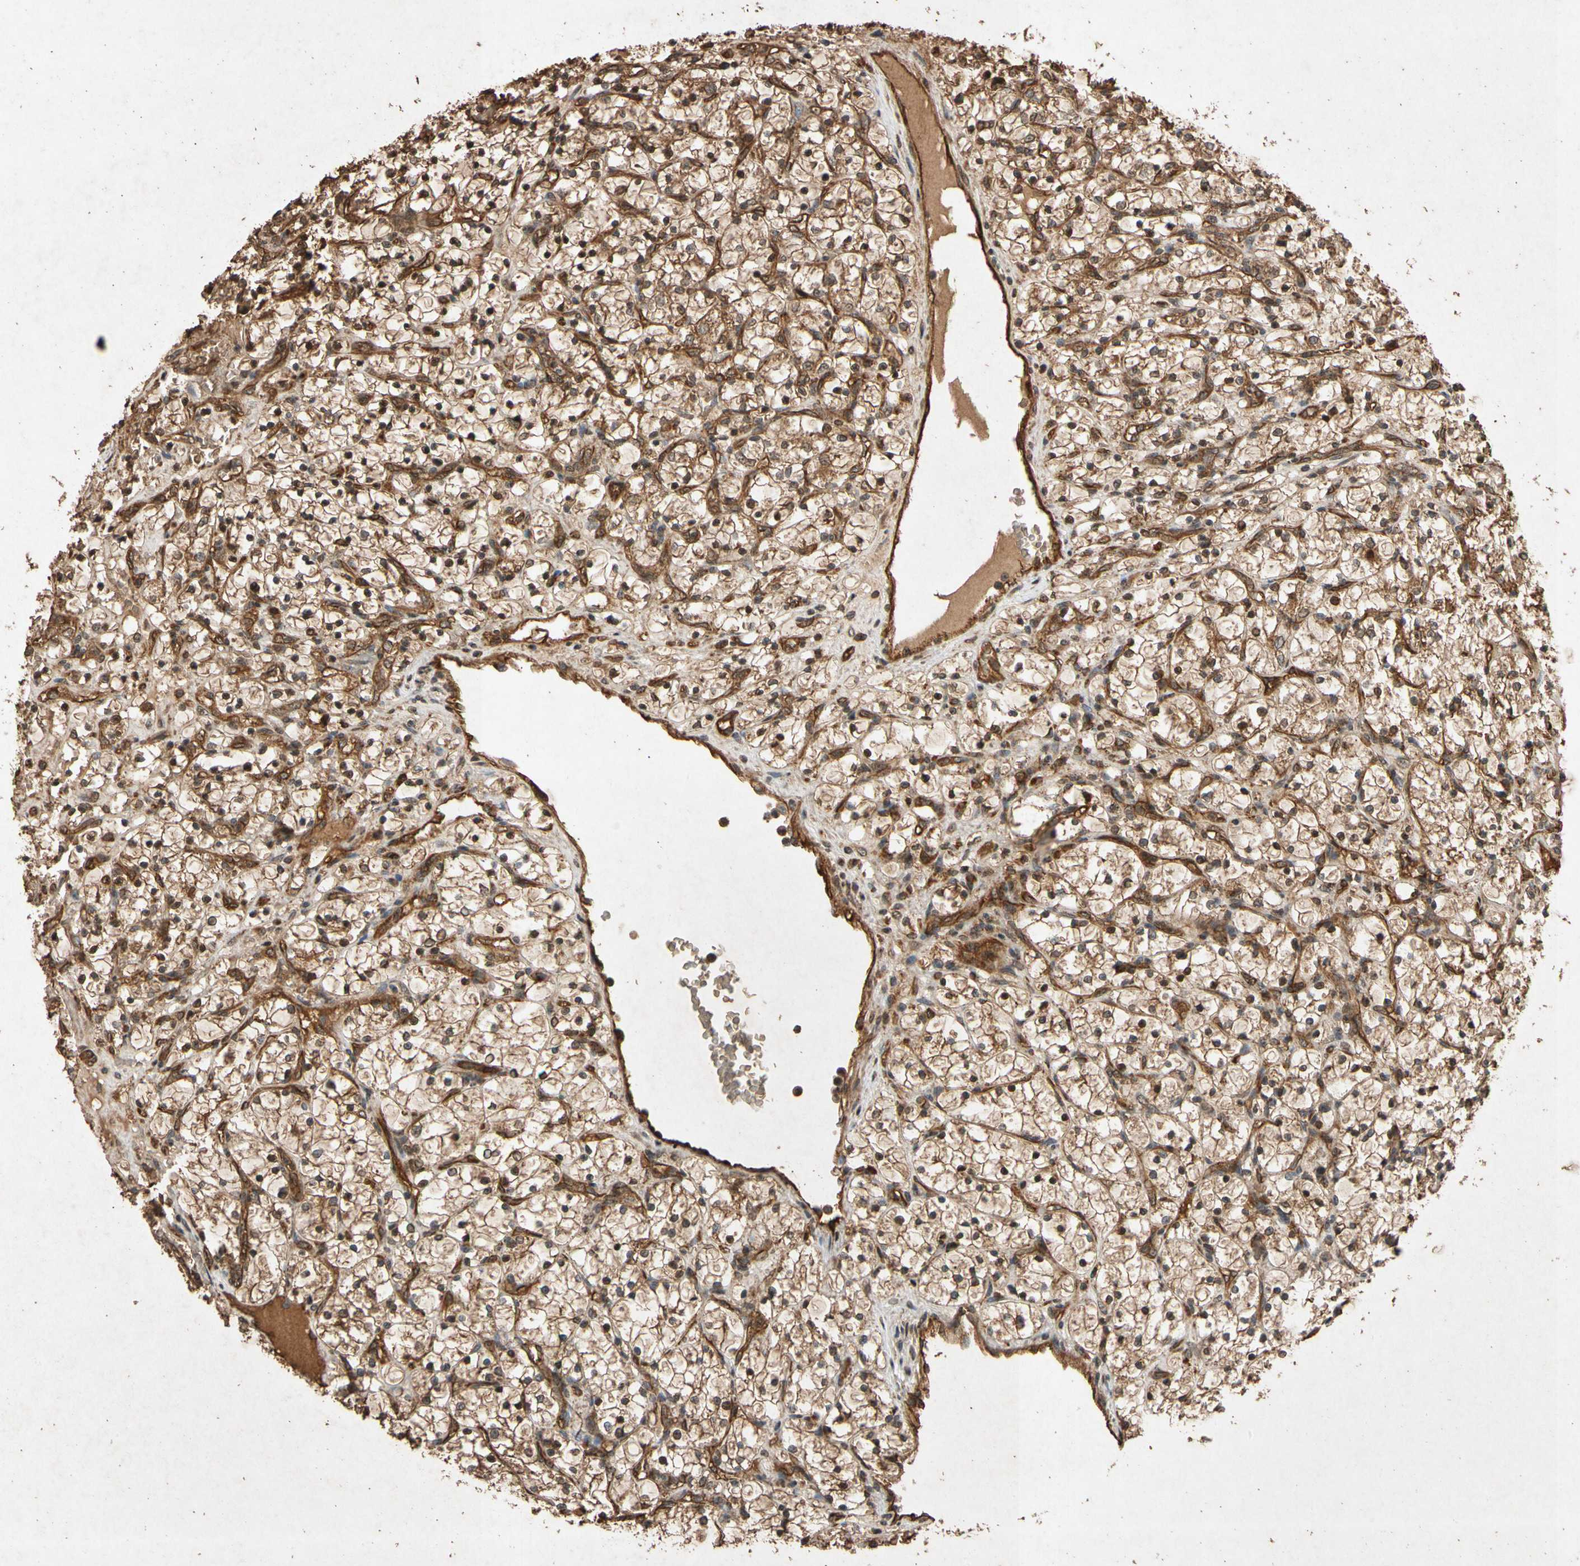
{"staining": {"intensity": "strong", "quantity": ">75%", "location": "cytoplasmic/membranous,nuclear"}, "tissue": "renal cancer", "cell_type": "Tumor cells", "image_type": "cancer", "snomed": [{"axis": "morphology", "description": "Adenocarcinoma, NOS"}, {"axis": "topography", "description": "Kidney"}], "caption": "Renal cancer tissue reveals strong cytoplasmic/membranous and nuclear staining in approximately >75% of tumor cells, visualized by immunohistochemistry.", "gene": "TXN2", "patient": {"sex": "female", "age": 69}}